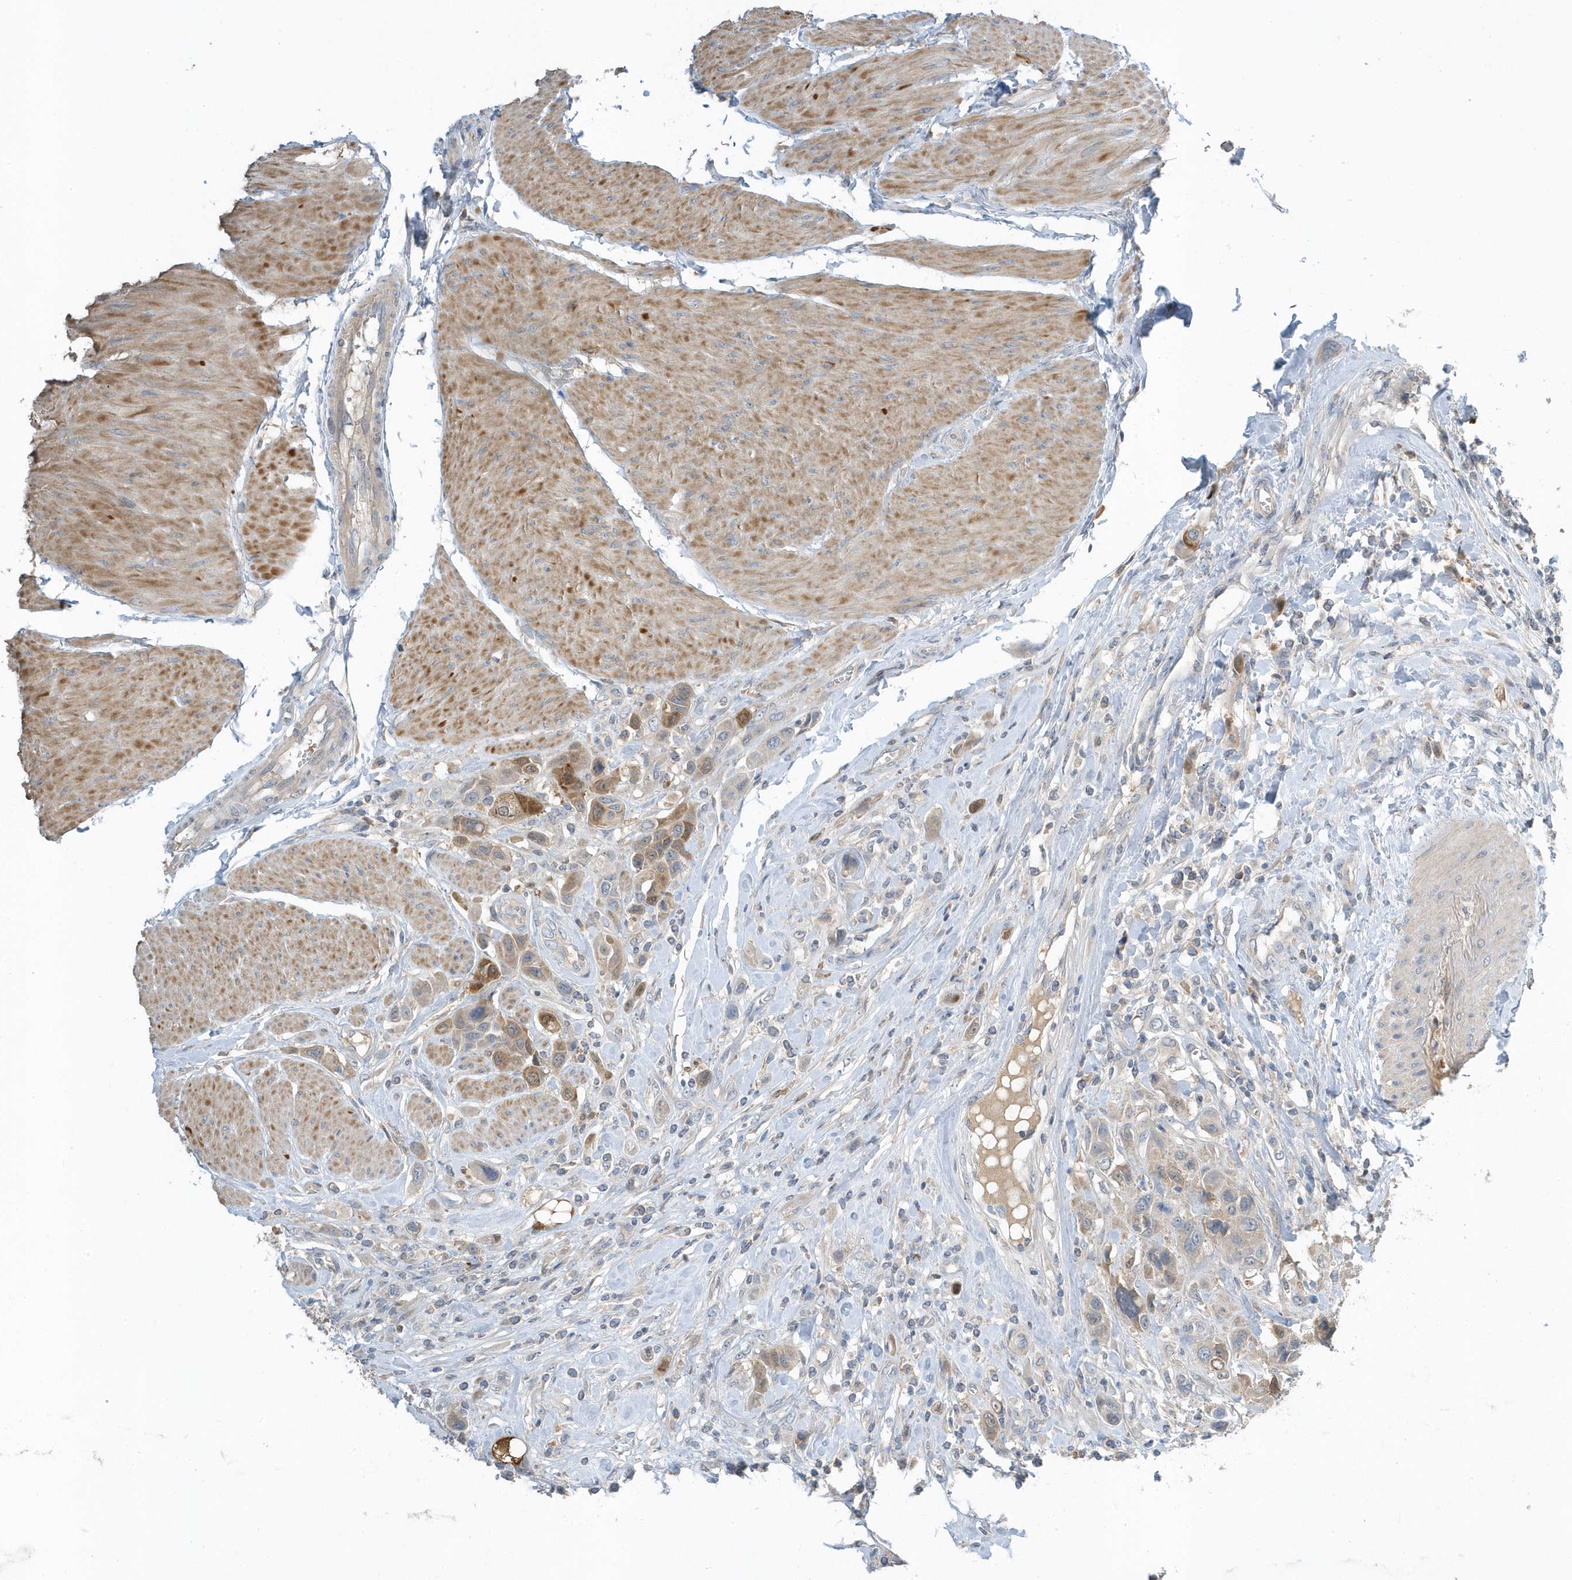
{"staining": {"intensity": "moderate", "quantity": "<25%", "location": "cytoplasmic/membranous,nuclear"}, "tissue": "urothelial cancer", "cell_type": "Tumor cells", "image_type": "cancer", "snomed": [{"axis": "morphology", "description": "Urothelial carcinoma, High grade"}, {"axis": "topography", "description": "Urinary bladder"}], "caption": "Tumor cells show low levels of moderate cytoplasmic/membranous and nuclear expression in about <25% of cells in urothelial carcinoma (high-grade). (DAB (3,3'-diaminobenzidine) = brown stain, brightfield microscopy at high magnification).", "gene": "USP53", "patient": {"sex": "male", "age": 50}}